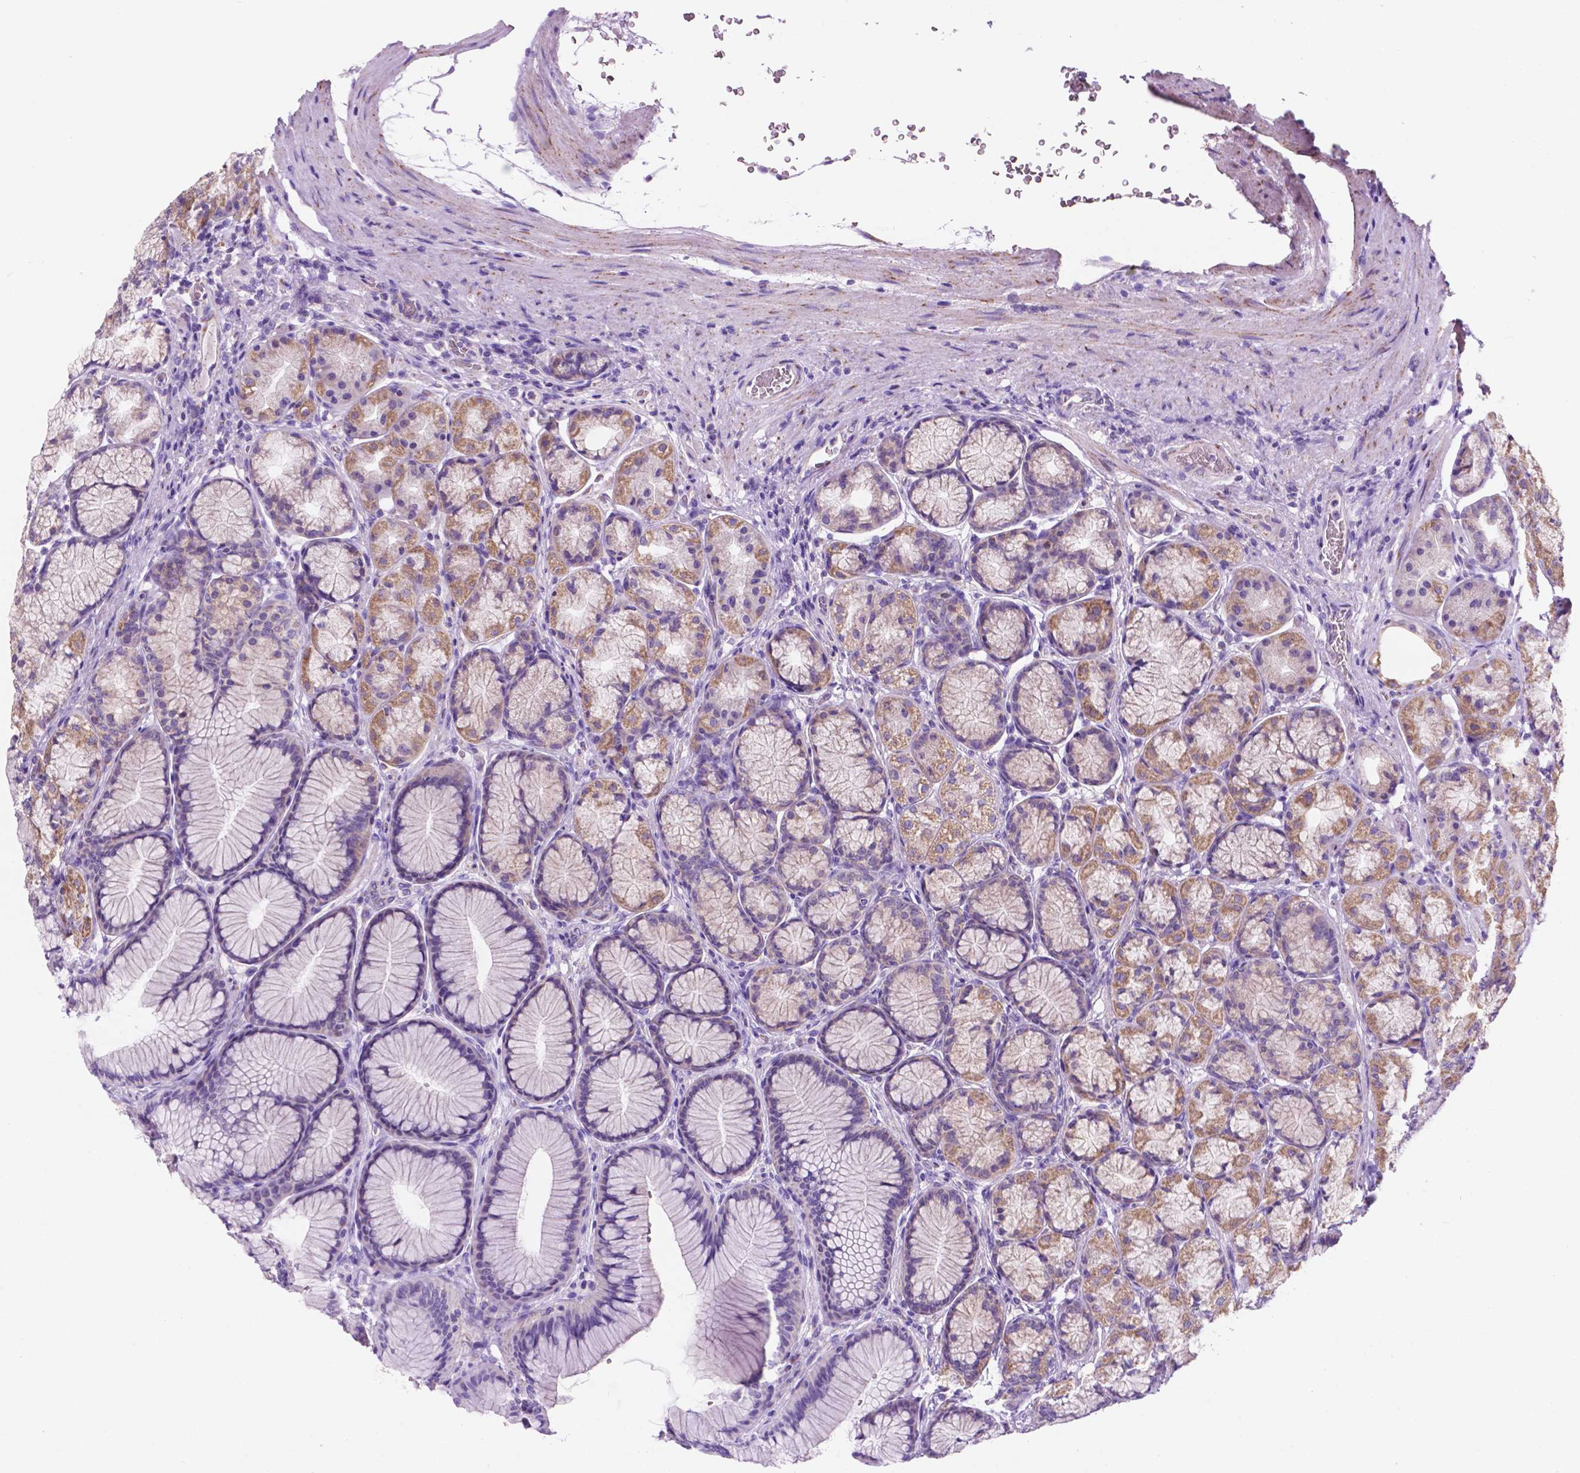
{"staining": {"intensity": "moderate", "quantity": "25%-75%", "location": "cytoplasmic/membranous"}, "tissue": "stomach", "cell_type": "Glandular cells", "image_type": "normal", "snomed": [{"axis": "morphology", "description": "Normal tissue, NOS"}, {"axis": "morphology", "description": "Adenocarcinoma, NOS"}, {"axis": "morphology", "description": "Adenocarcinoma, High grade"}, {"axis": "topography", "description": "Stomach, upper"}, {"axis": "topography", "description": "Stomach"}], "caption": "Unremarkable stomach was stained to show a protein in brown. There is medium levels of moderate cytoplasmic/membranous positivity in approximately 25%-75% of glandular cells. (Brightfield microscopy of DAB IHC at high magnification).", "gene": "TRPV5", "patient": {"sex": "female", "age": 65}}